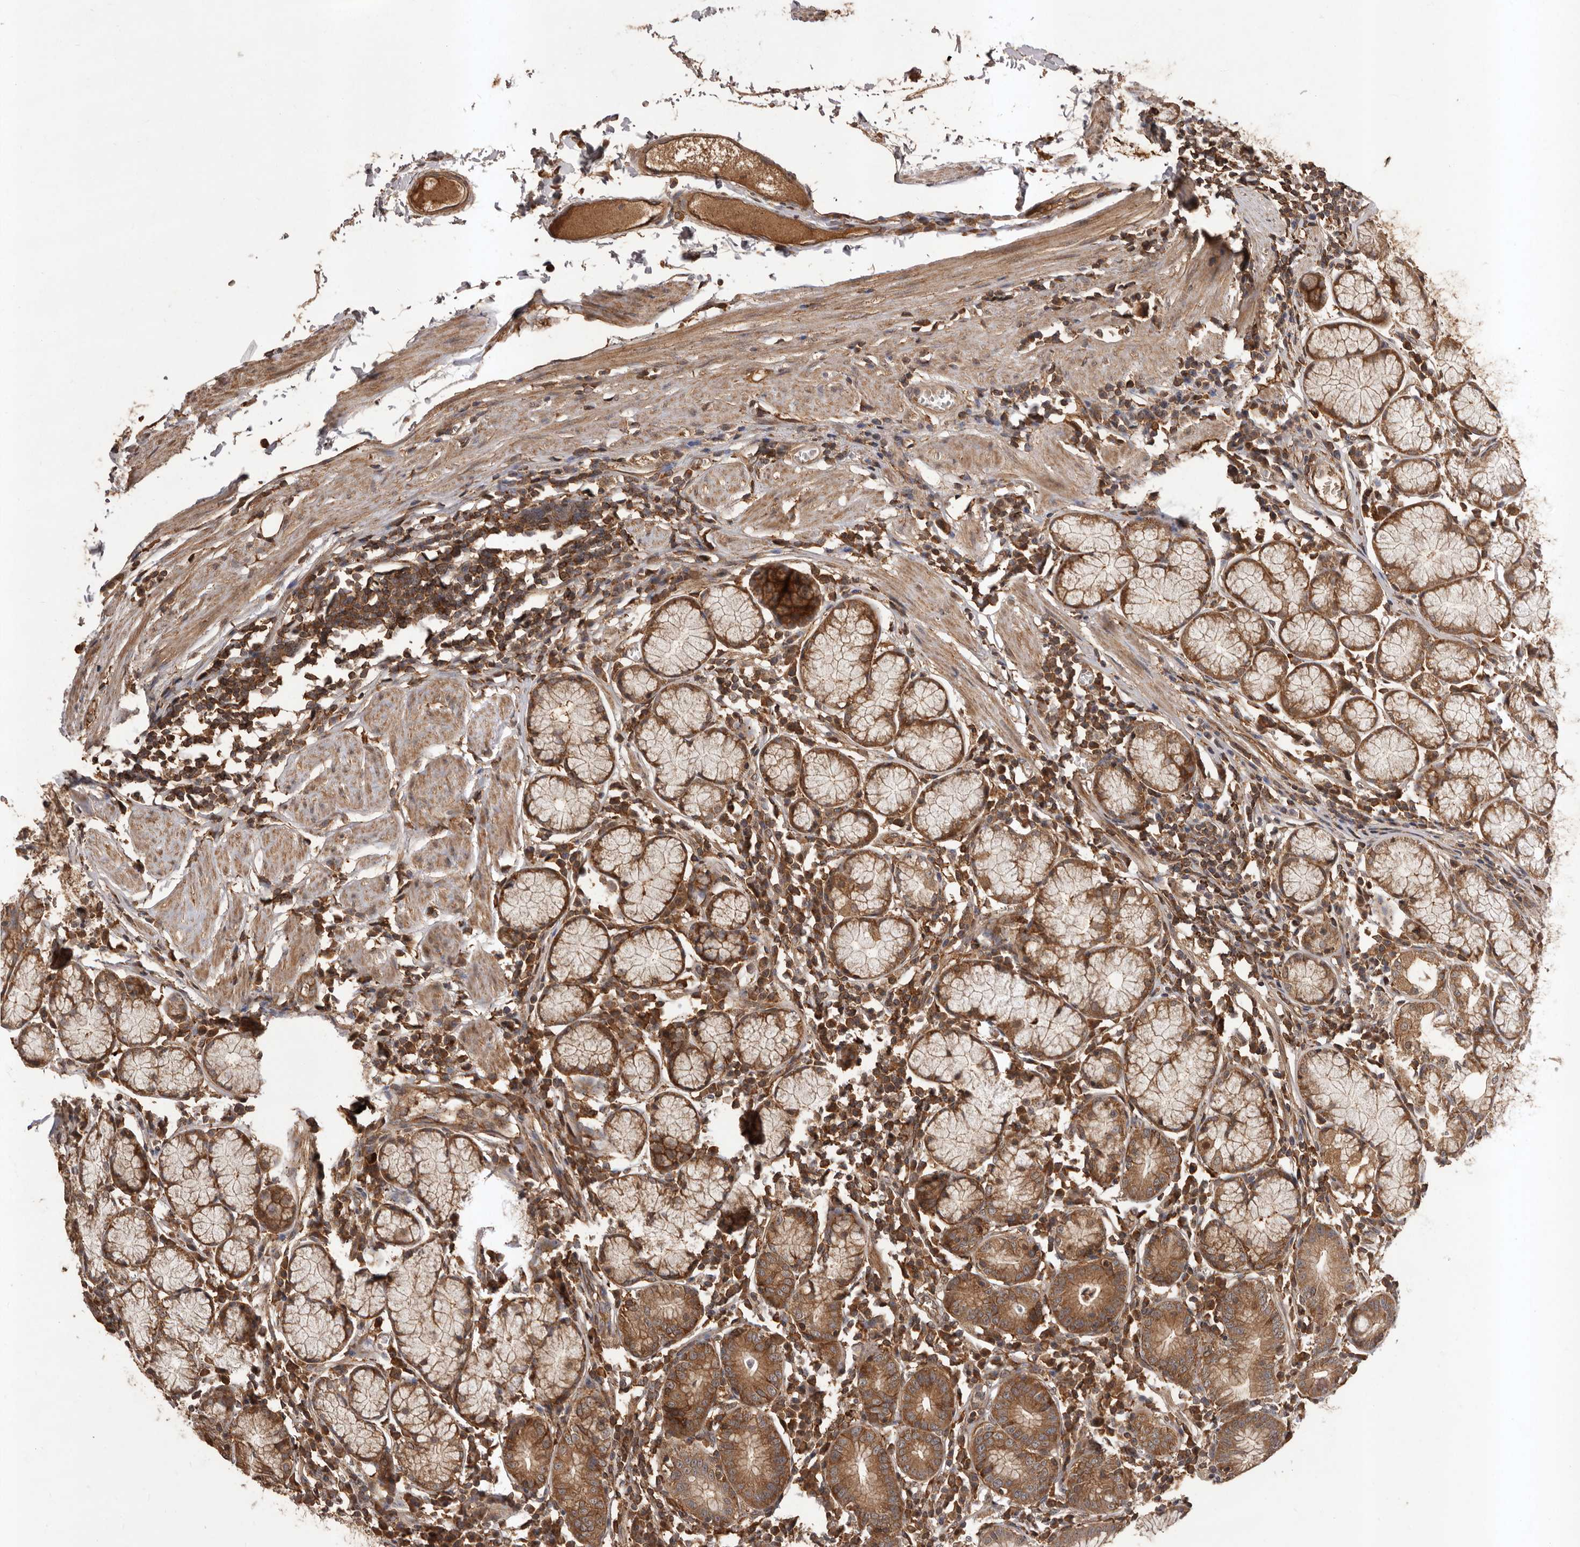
{"staining": {"intensity": "moderate", "quantity": ">75%", "location": "cytoplasmic/membranous"}, "tissue": "stomach", "cell_type": "Glandular cells", "image_type": "normal", "snomed": [{"axis": "morphology", "description": "Normal tissue, NOS"}, {"axis": "topography", "description": "Stomach"}], "caption": "A brown stain highlights moderate cytoplasmic/membranous staining of a protein in glandular cells of unremarkable human stomach. (DAB IHC, brown staining for protein, blue staining for nuclei).", "gene": "SLC22A3", "patient": {"sex": "male", "age": 55}}